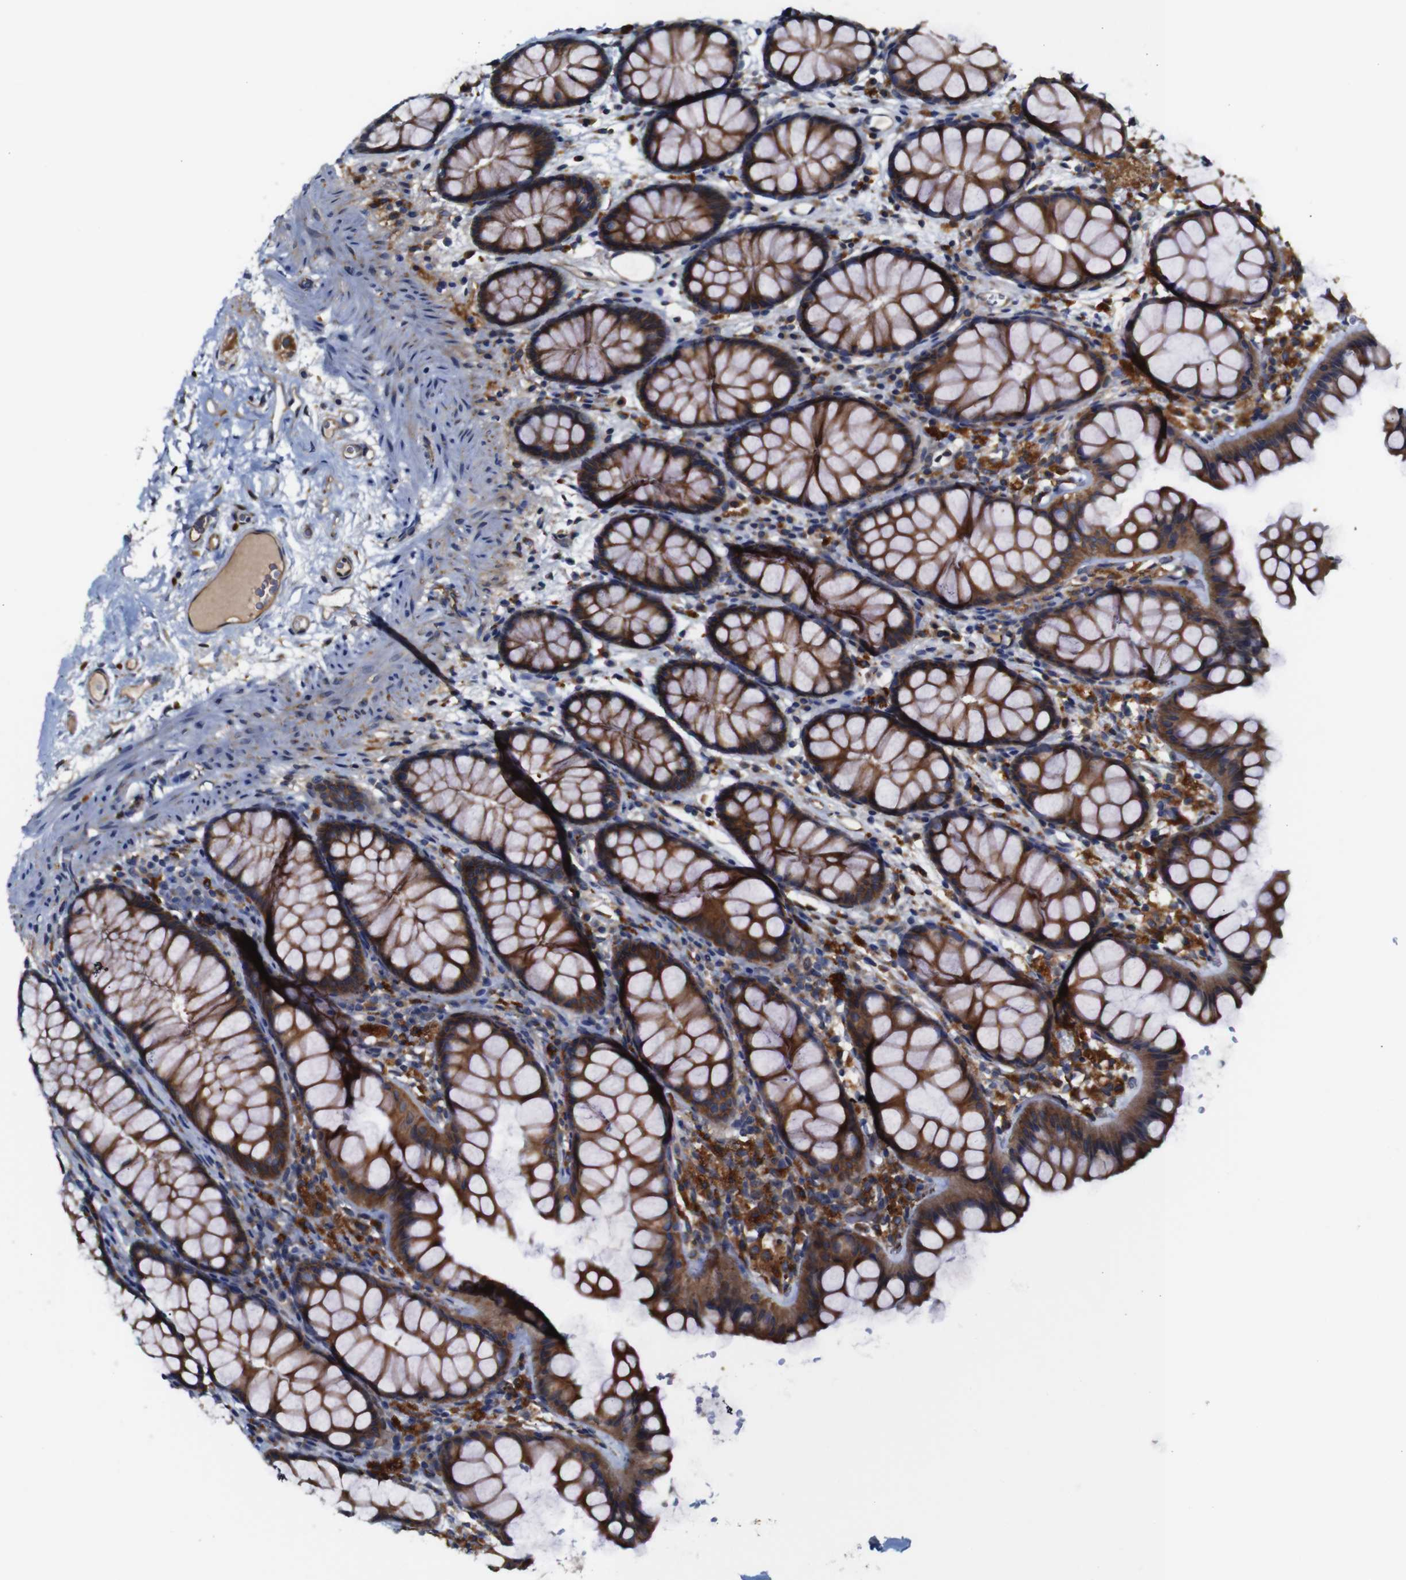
{"staining": {"intensity": "moderate", "quantity": ">75%", "location": "cytoplasmic/membranous"}, "tissue": "colon", "cell_type": "Endothelial cells", "image_type": "normal", "snomed": [{"axis": "morphology", "description": "Normal tissue, NOS"}, {"axis": "topography", "description": "Colon"}], "caption": "A photomicrograph of human colon stained for a protein displays moderate cytoplasmic/membranous brown staining in endothelial cells.", "gene": "CLCC1", "patient": {"sex": "female", "age": 55}}